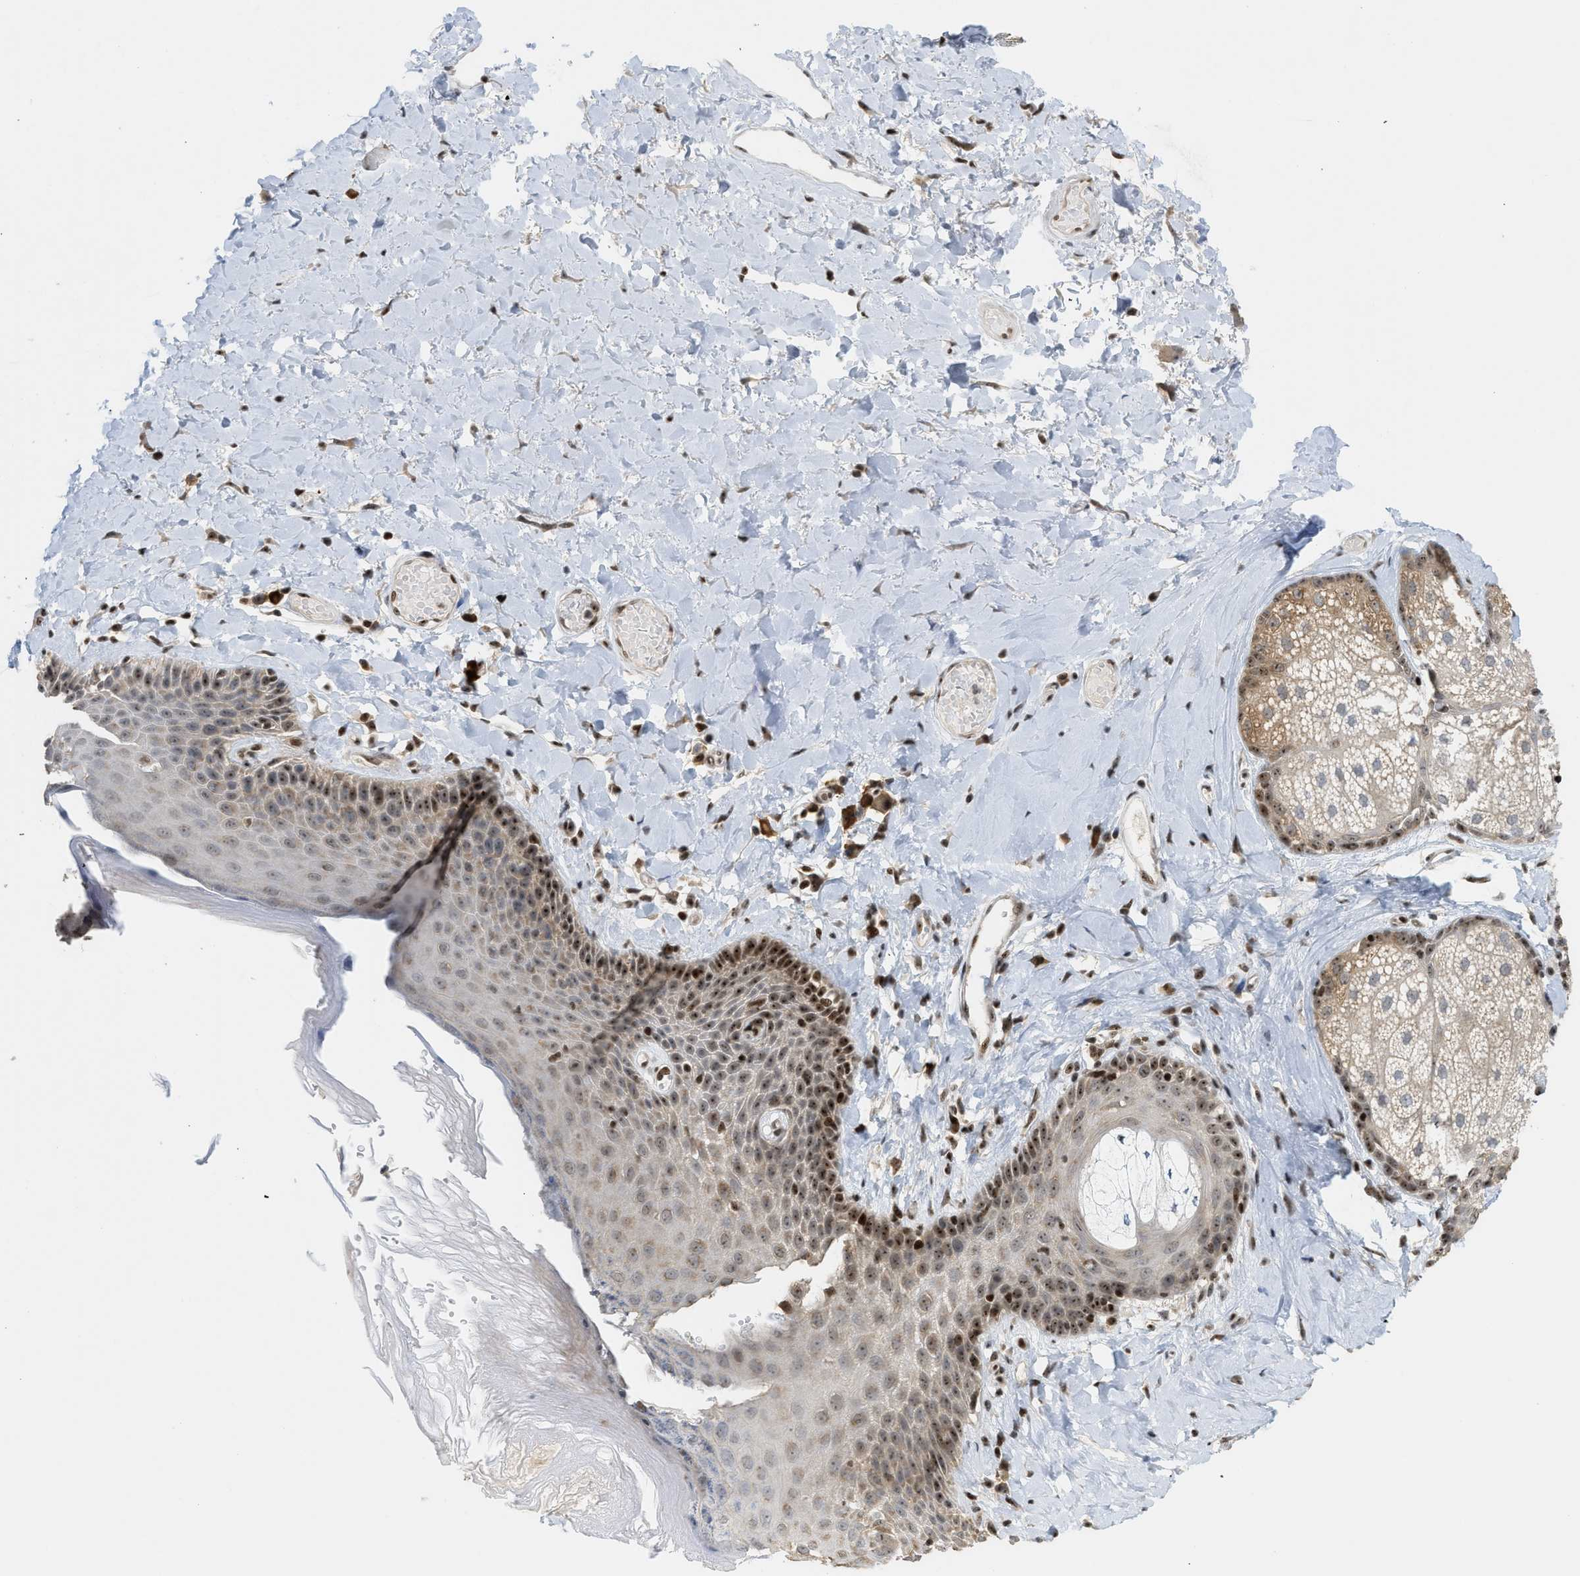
{"staining": {"intensity": "strong", "quantity": "25%-75%", "location": "nuclear"}, "tissue": "skin", "cell_type": "Epidermal cells", "image_type": "normal", "snomed": [{"axis": "morphology", "description": "Normal tissue, NOS"}, {"axis": "topography", "description": "Anal"}], "caption": "Immunohistochemical staining of unremarkable human skin exhibits high levels of strong nuclear staining in approximately 25%-75% of epidermal cells.", "gene": "ZNF22", "patient": {"sex": "male", "age": 69}}